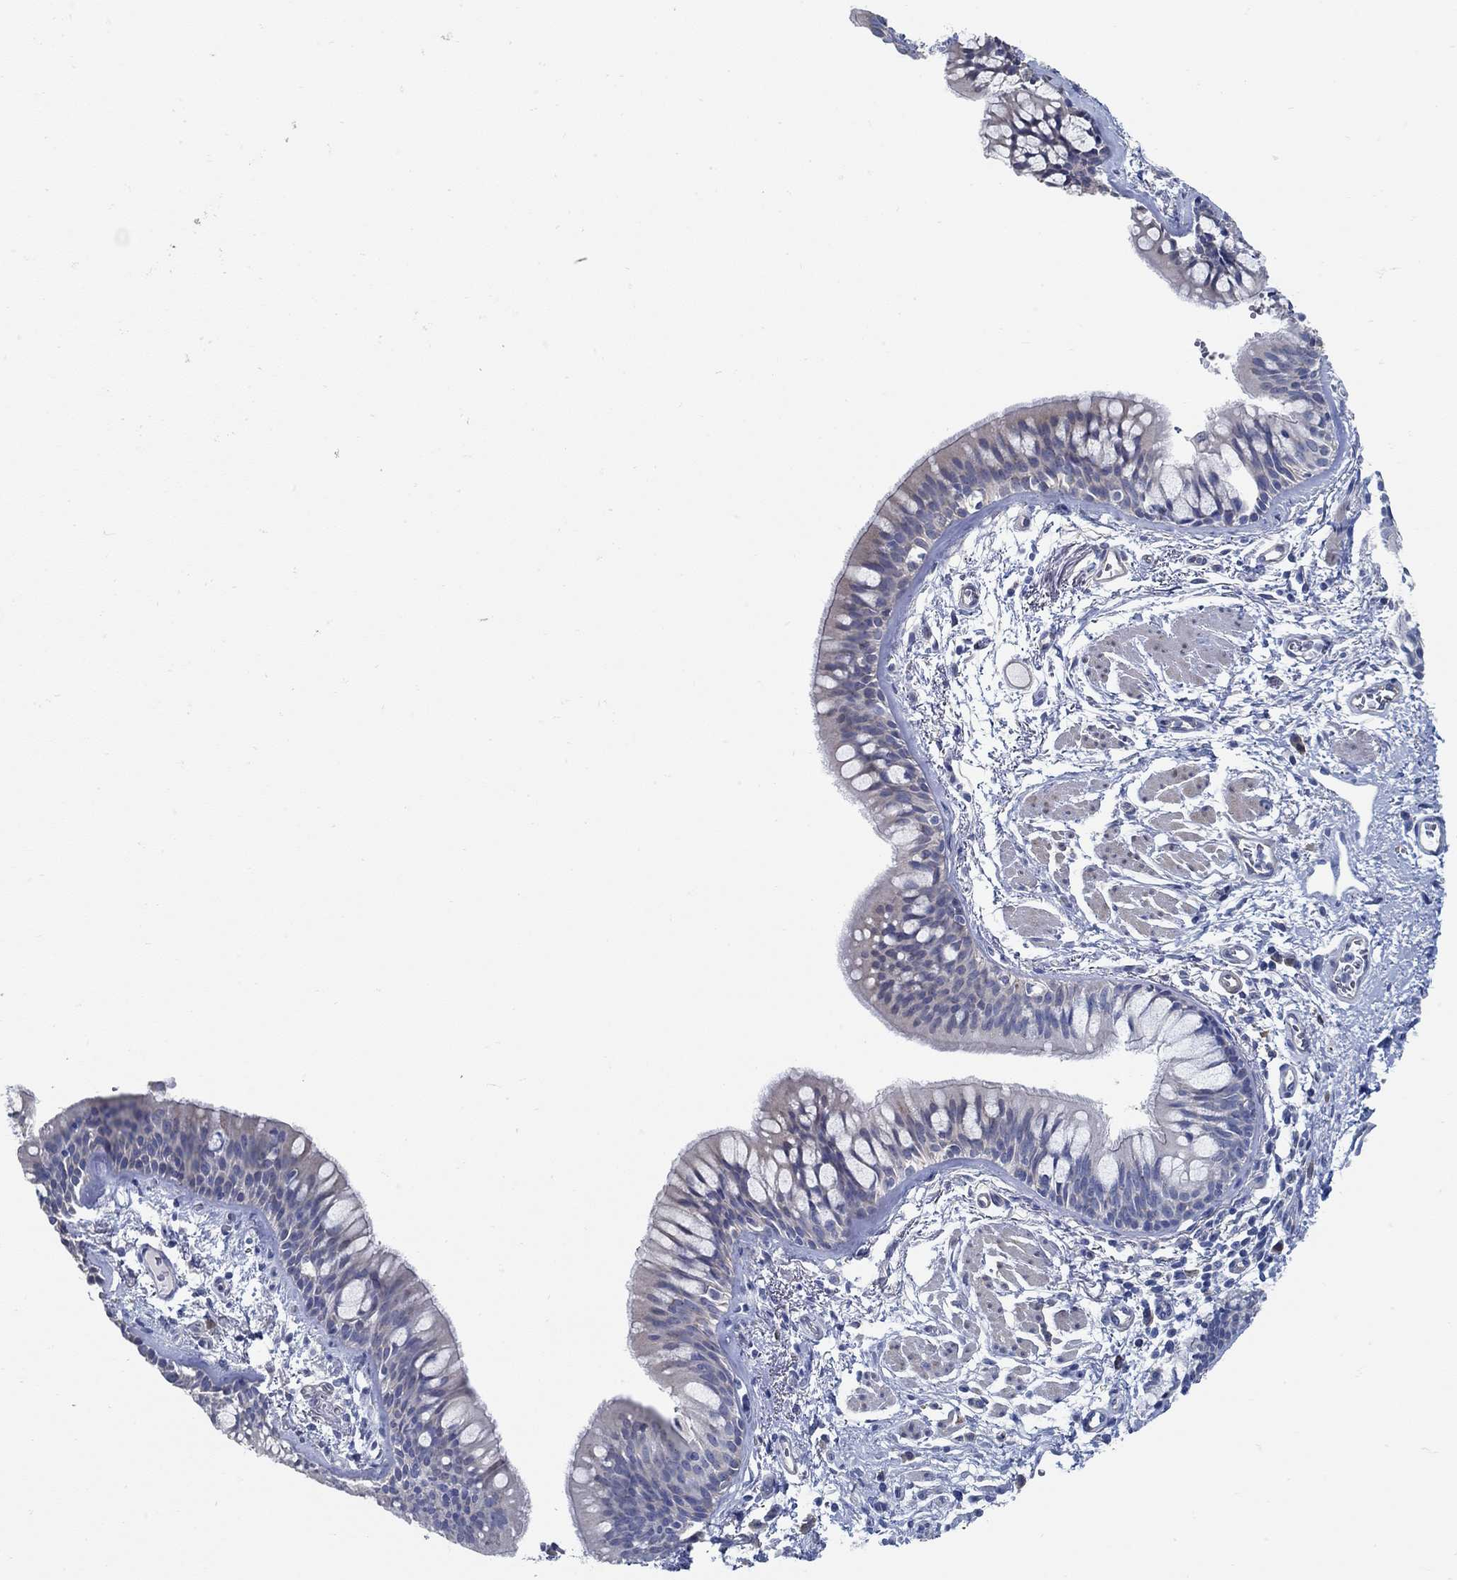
{"staining": {"intensity": "negative", "quantity": "none", "location": "none"}, "tissue": "bronchus", "cell_type": "Respiratory epithelial cells", "image_type": "normal", "snomed": [{"axis": "morphology", "description": "Normal tissue, NOS"}, {"axis": "topography", "description": "Bronchus"}, {"axis": "topography", "description": "Lung"}], "caption": "Bronchus stained for a protein using IHC demonstrates no positivity respiratory epithelial cells.", "gene": "C15orf39", "patient": {"sex": "female", "age": 57}}